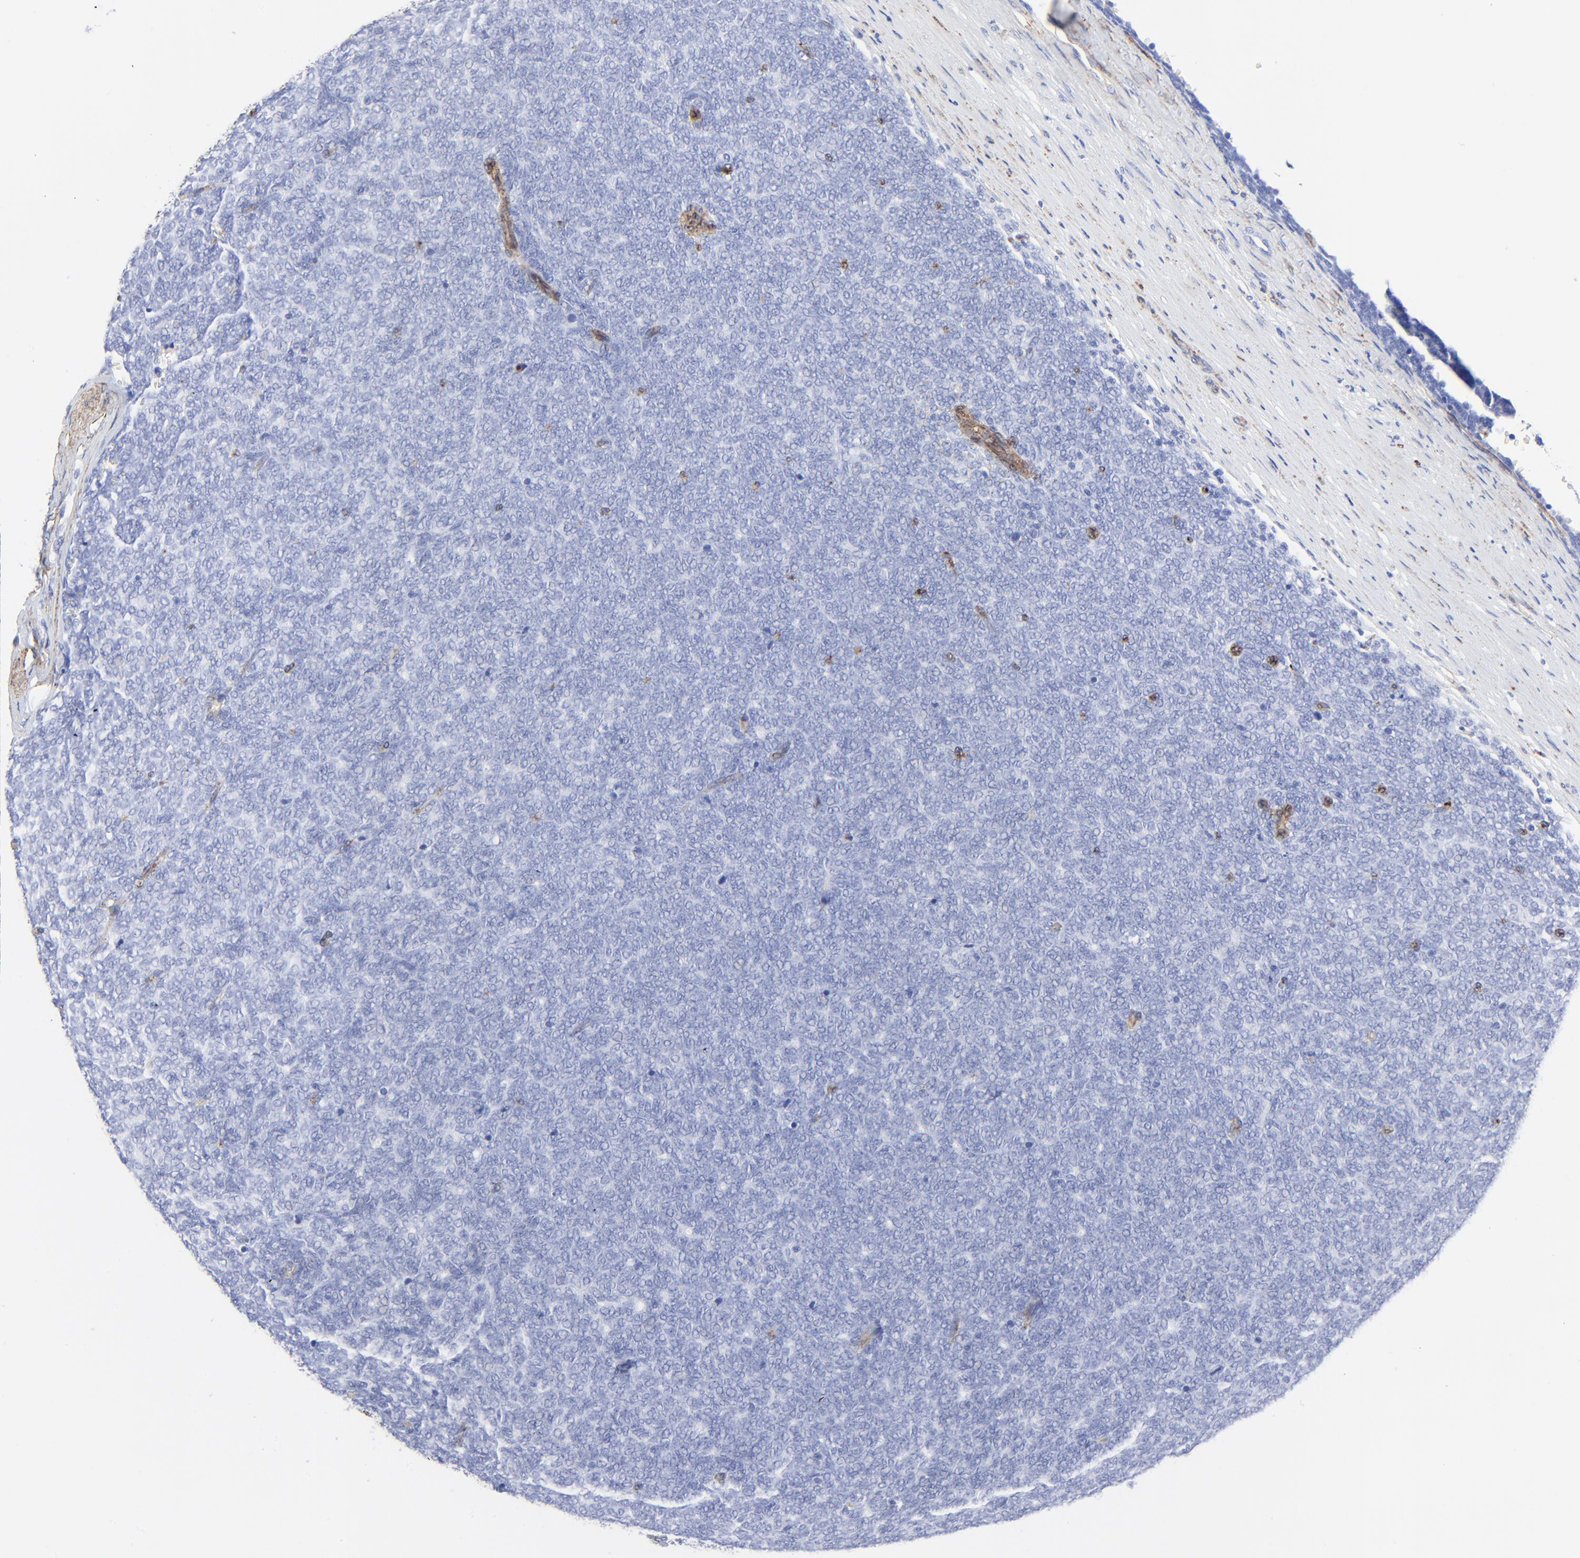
{"staining": {"intensity": "negative", "quantity": "none", "location": "none"}, "tissue": "renal cancer", "cell_type": "Tumor cells", "image_type": "cancer", "snomed": [{"axis": "morphology", "description": "Neoplasm, malignant, NOS"}, {"axis": "topography", "description": "Kidney"}], "caption": "Immunohistochemical staining of human malignant neoplasm (renal) exhibits no significant expression in tumor cells.", "gene": "CAV1", "patient": {"sex": "male", "age": 28}}